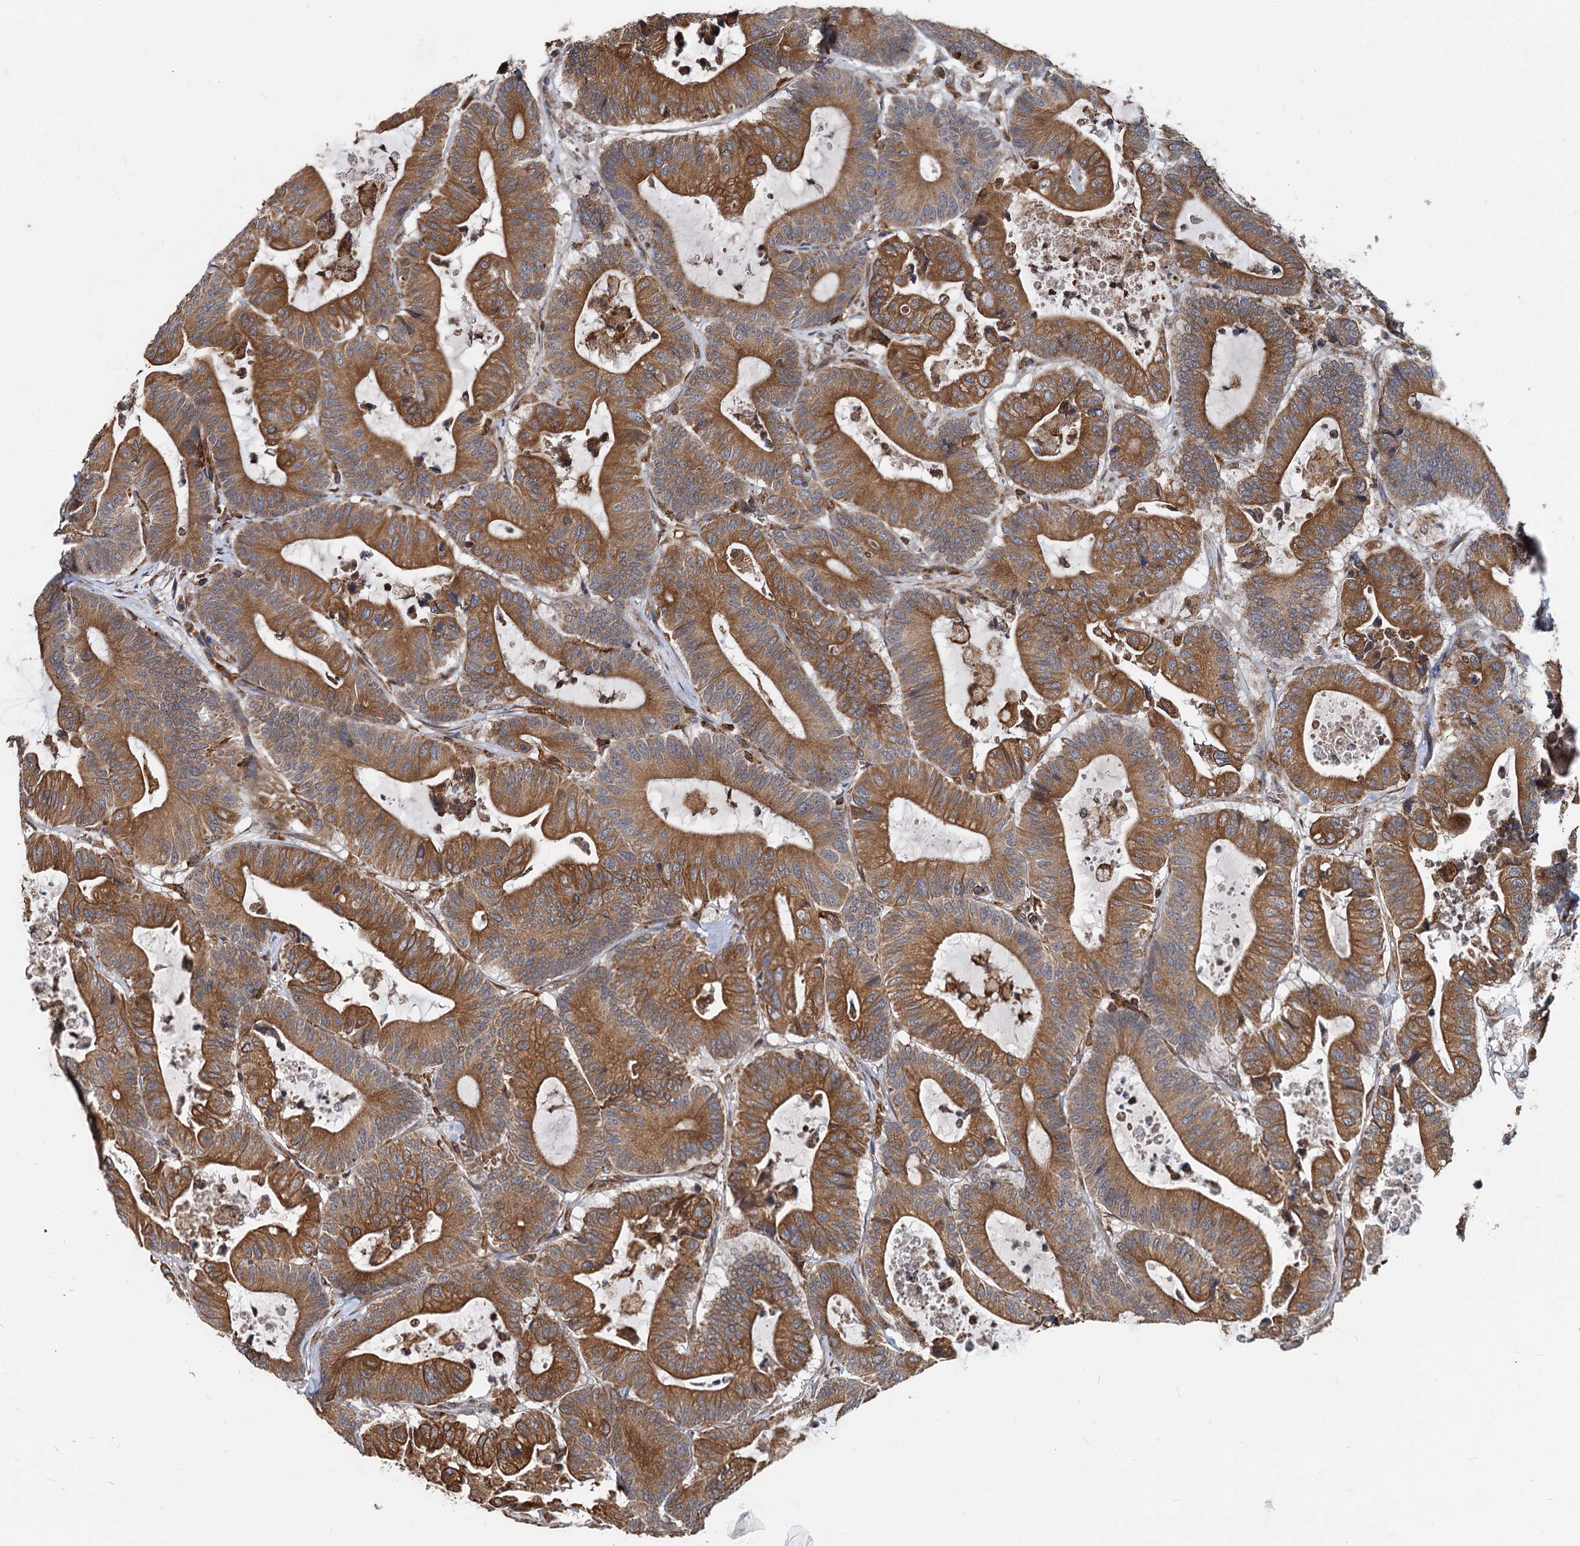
{"staining": {"intensity": "strong", "quantity": ">75%", "location": "cytoplasmic/membranous"}, "tissue": "colorectal cancer", "cell_type": "Tumor cells", "image_type": "cancer", "snomed": [{"axis": "morphology", "description": "Adenocarcinoma, NOS"}, {"axis": "topography", "description": "Colon"}], "caption": "Immunohistochemical staining of human colorectal cancer demonstrates high levels of strong cytoplasmic/membranous protein expression in about >75% of tumor cells.", "gene": "STIM1", "patient": {"sex": "female", "age": 84}}